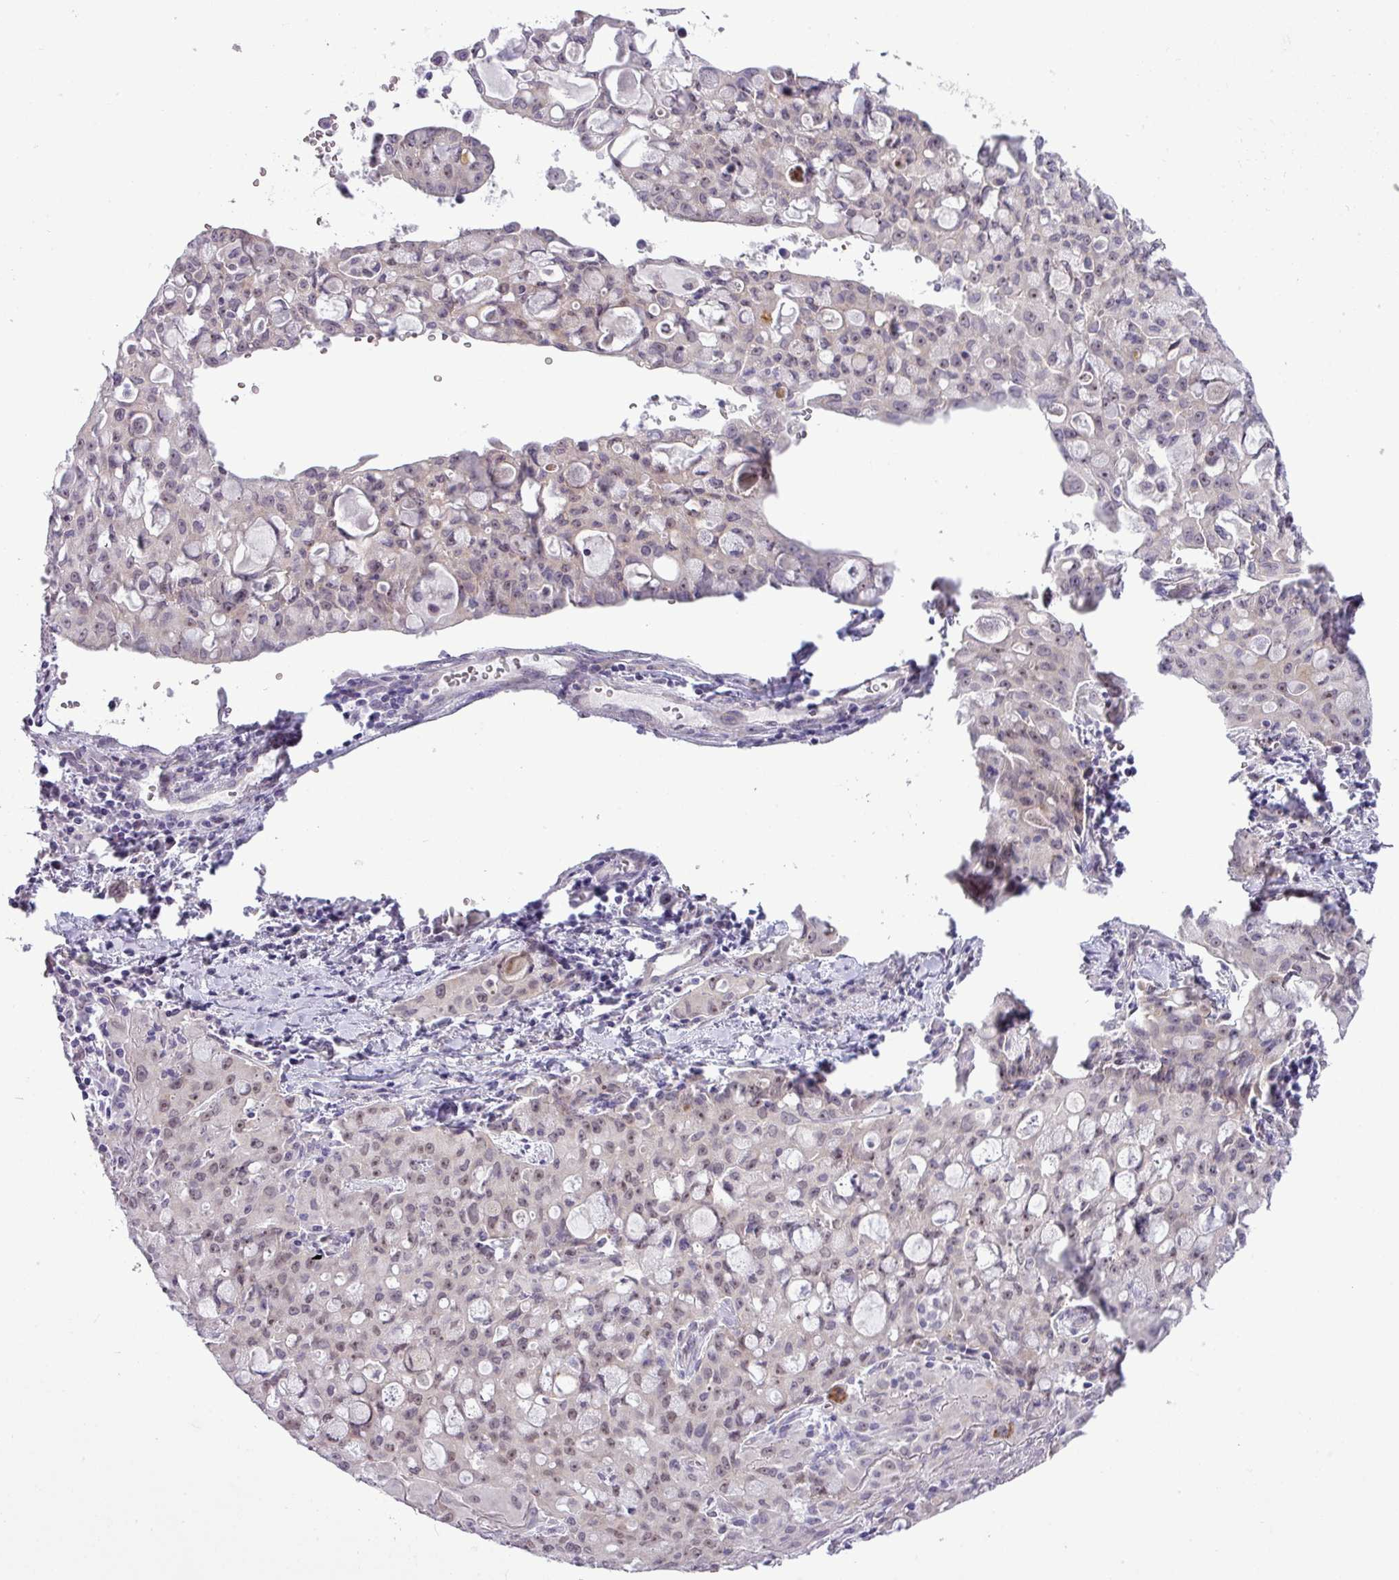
{"staining": {"intensity": "weak", "quantity": "25%-75%", "location": "nuclear"}, "tissue": "lung cancer", "cell_type": "Tumor cells", "image_type": "cancer", "snomed": [{"axis": "morphology", "description": "Adenocarcinoma, NOS"}, {"axis": "topography", "description": "Lung"}], "caption": "Immunohistochemistry image of human adenocarcinoma (lung) stained for a protein (brown), which displays low levels of weak nuclear expression in about 25%-75% of tumor cells.", "gene": "MAK16", "patient": {"sex": "female", "age": 44}}